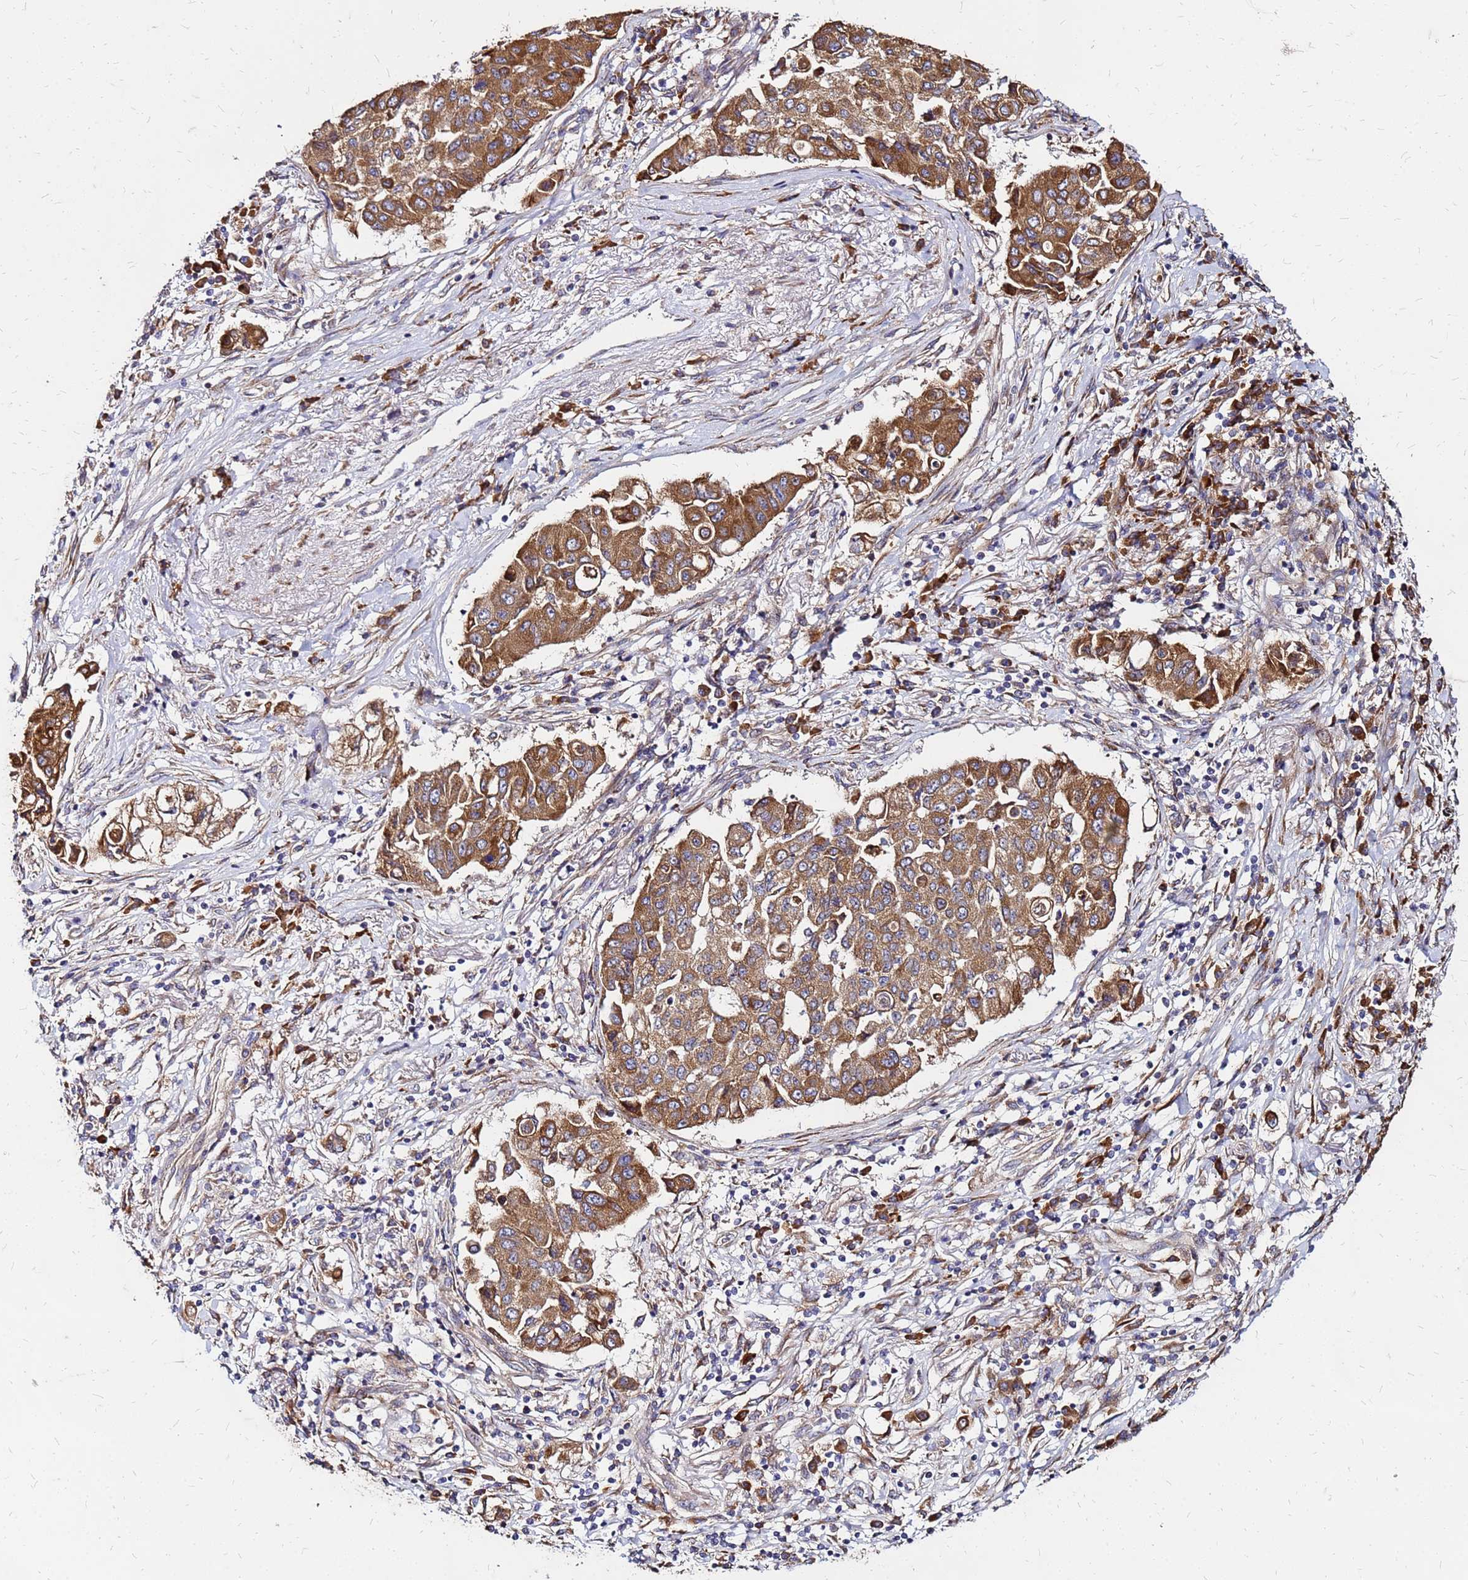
{"staining": {"intensity": "strong", "quantity": ">75%", "location": "cytoplasmic/membranous"}, "tissue": "lung cancer", "cell_type": "Tumor cells", "image_type": "cancer", "snomed": [{"axis": "morphology", "description": "Squamous cell carcinoma, NOS"}, {"axis": "topography", "description": "Lung"}], "caption": "A photomicrograph of human squamous cell carcinoma (lung) stained for a protein demonstrates strong cytoplasmic/membranous brown staining in tumor cells. (IHC, brightfield microscopy, high magnification).", "gene": "VMO1", "patient": {"sex": "male", "age": 74}}